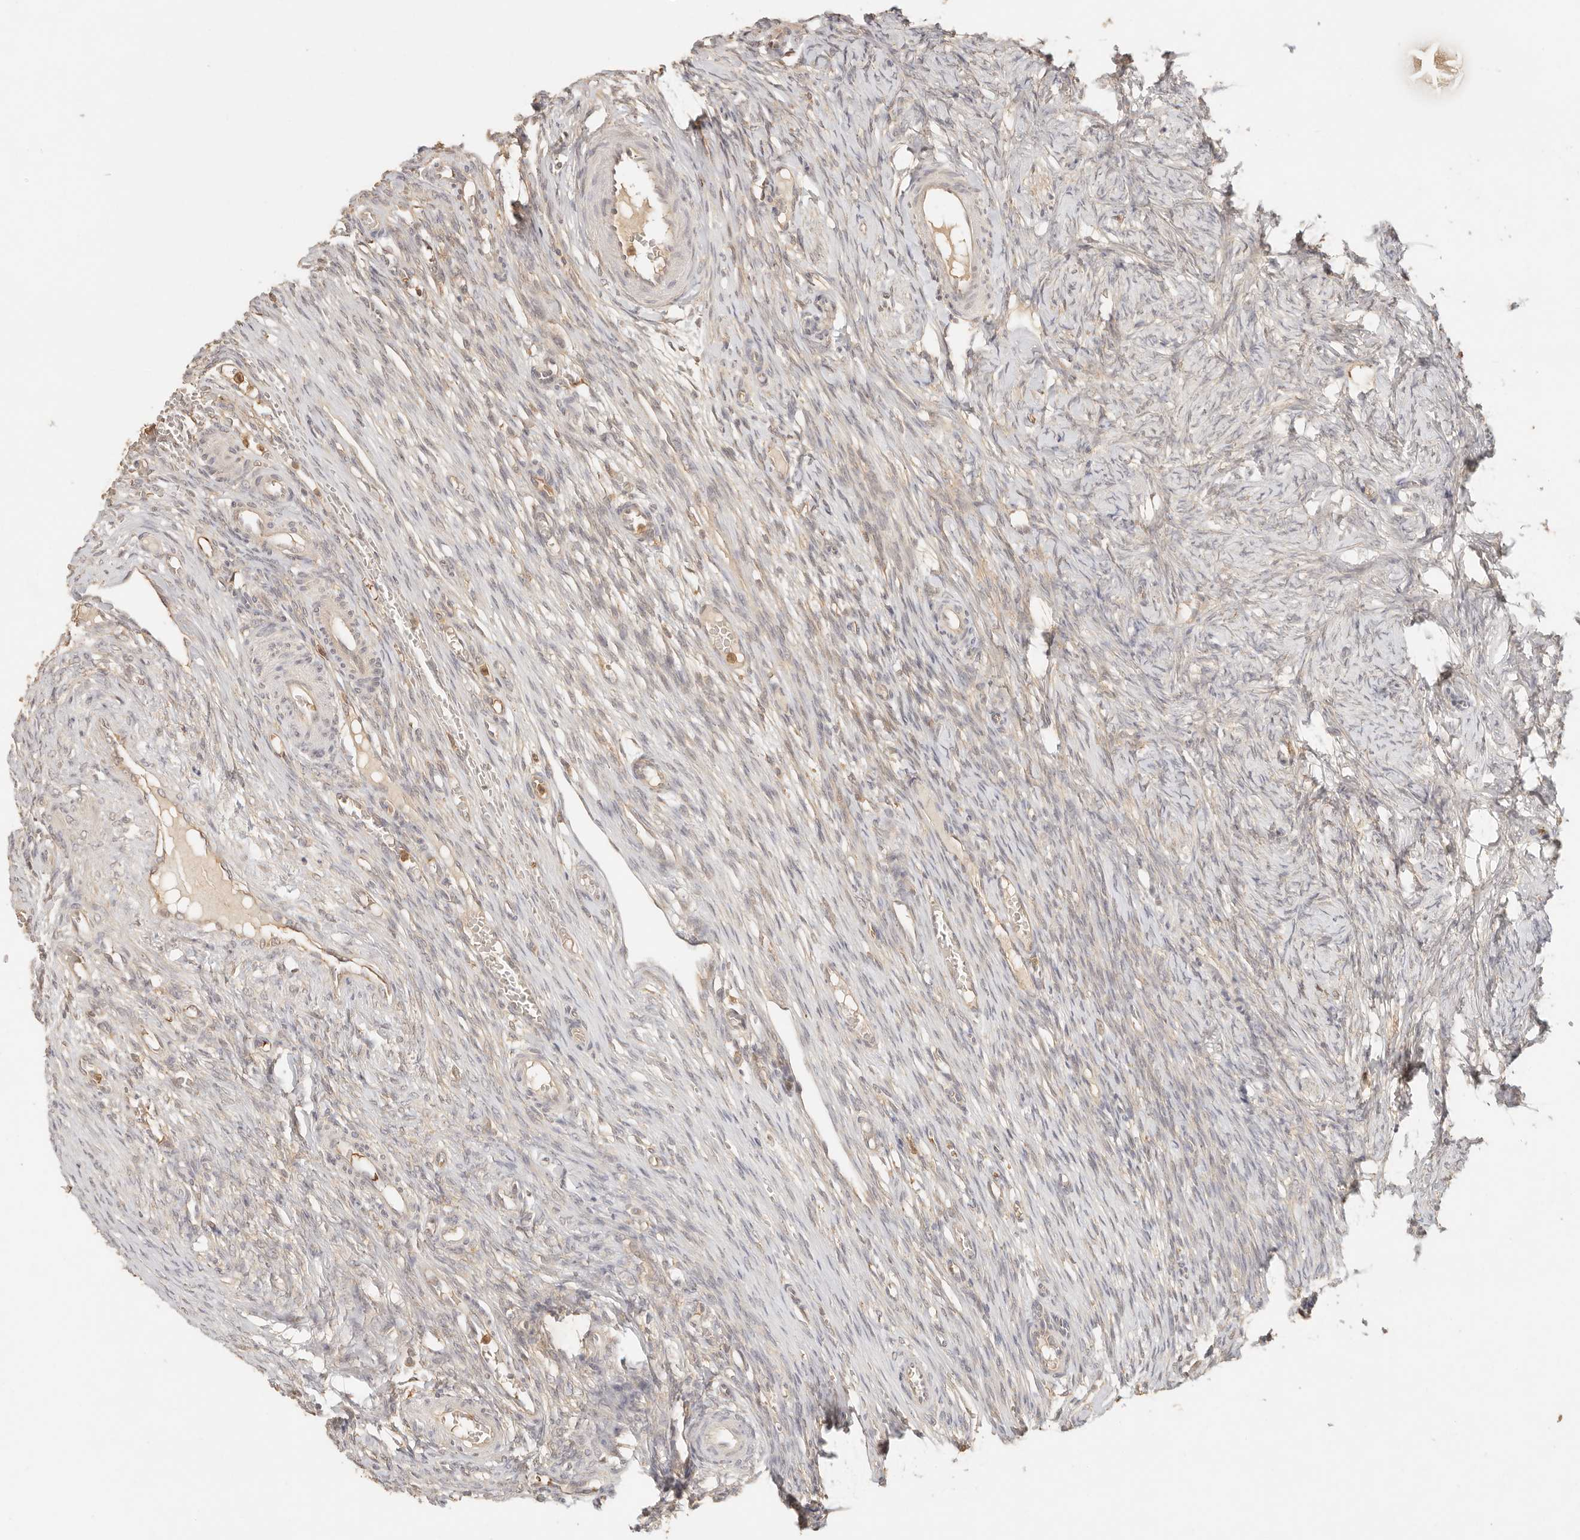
{"staining": {"intensity": "negative", "quantity": "none", "location": "none"}, "tissue": "ovary", "cell_type": "Ovarian stroma cells", "image_type": "normal", "snomed": [{"axis": "morphology", "description": "Adenocarcinoma, NOS"}, {"axis": "topography", "description": "Endometrium"}], "caption": "DAB (3,3'-diaminobenzidine) immunohistochemical staining of benign human ovary shows no significant expression in ovarian stroma cells.", "gene": "INTS11", "patient": {"sex": "female", "age": 32}}